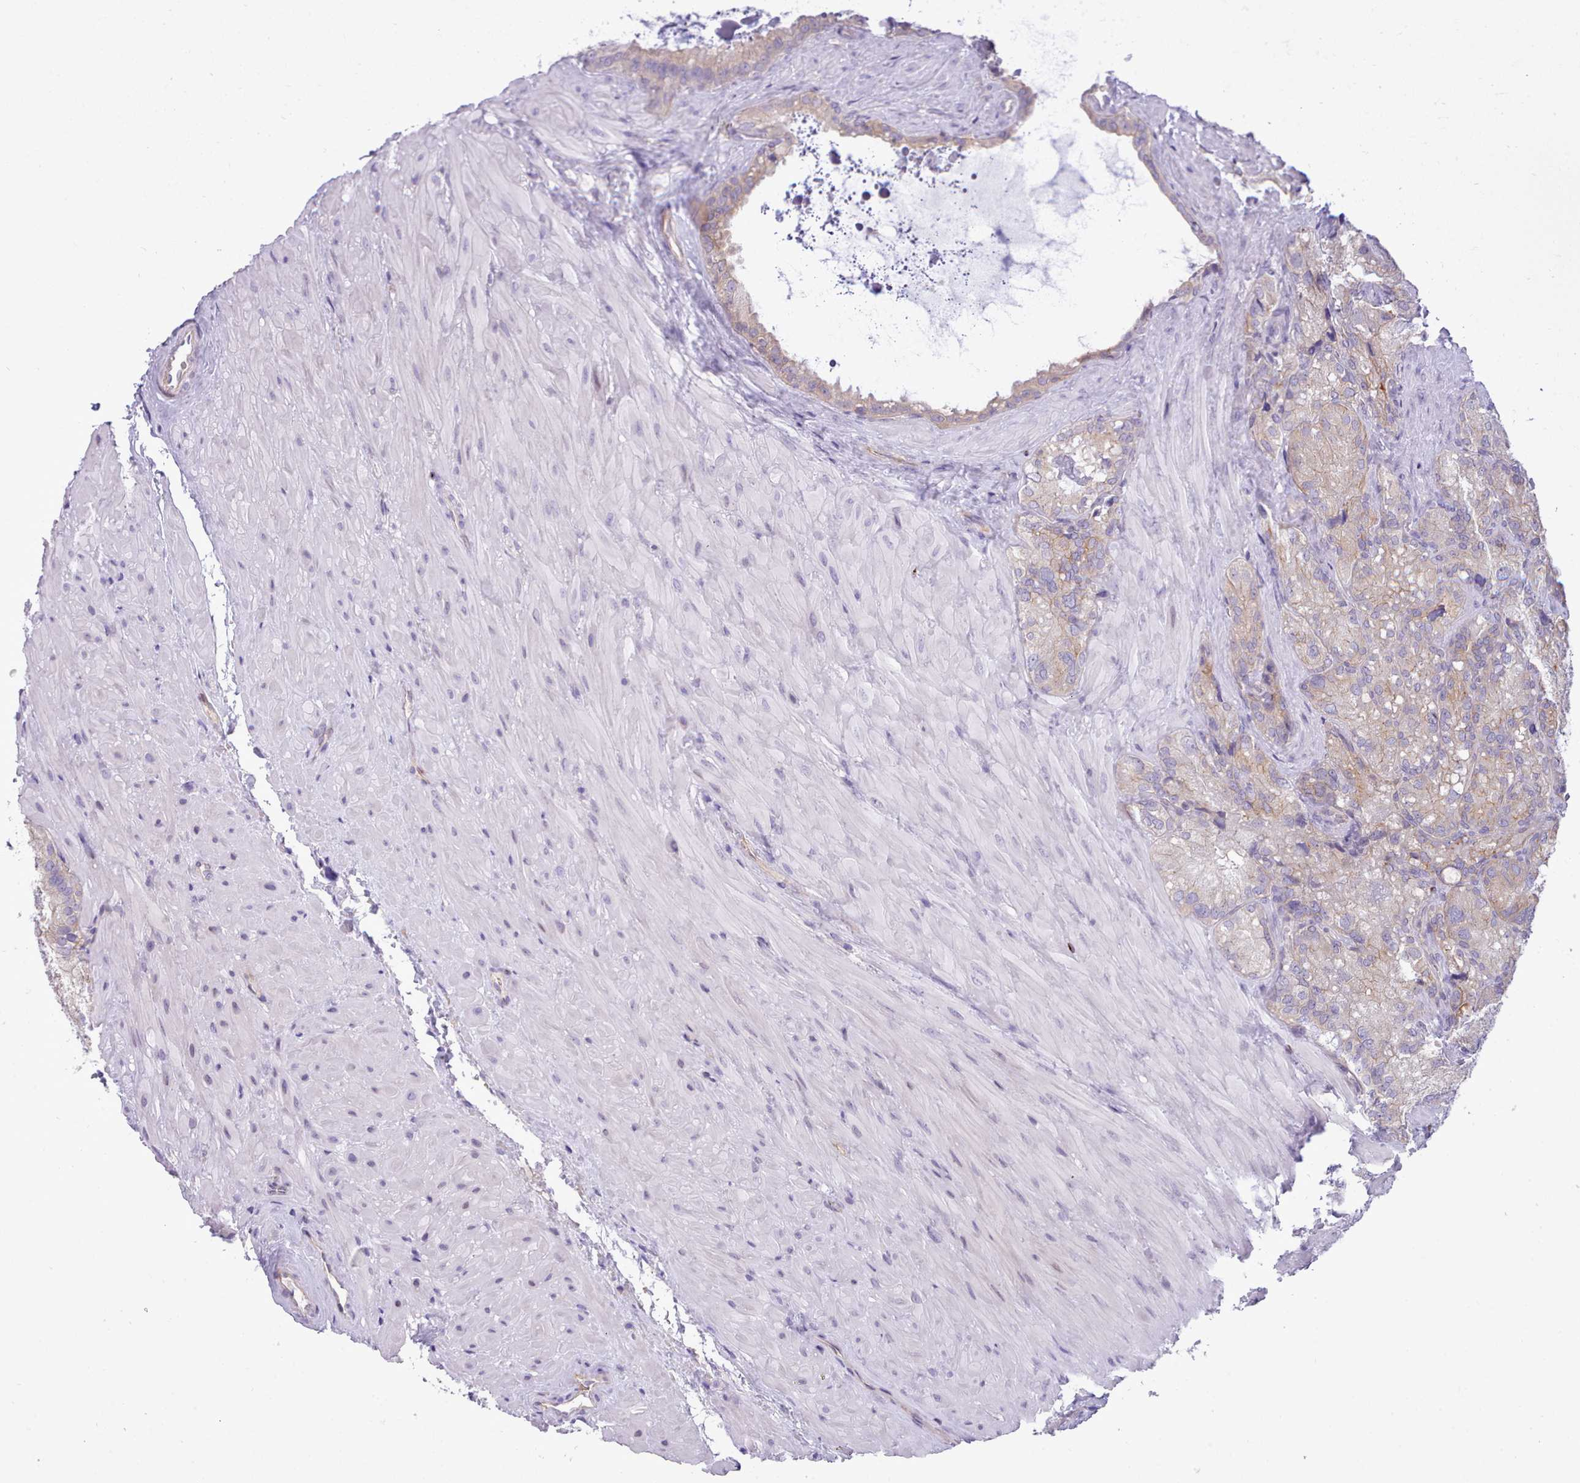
{"staining": {"intensity": "moderate", "quantity": "<25%", "location": "cytoplasmic/membranous"}, "tissue": "seminal vesicle", "cell_type": "Glandular cells", "image_type": "normal", "snomed": [{"axis": "morphology", "description": "Normal tissue, NOS"}, {"axis": "topography", "description": "Seminal veicle"}], "caption": "A brown stain highlights moderate cytoplasmic/membranous staining of a protein in glandular cells of unremarkable human seminal vesicle. The protein of interest is stained brown, and the nuclei are stained in blue (DAB (3,3'-diaminobenzidine) IHC with brightfield microscopy, high magnification).", "gene": "CYP2A13", "patient": {"sex": "male", "age": 62}}